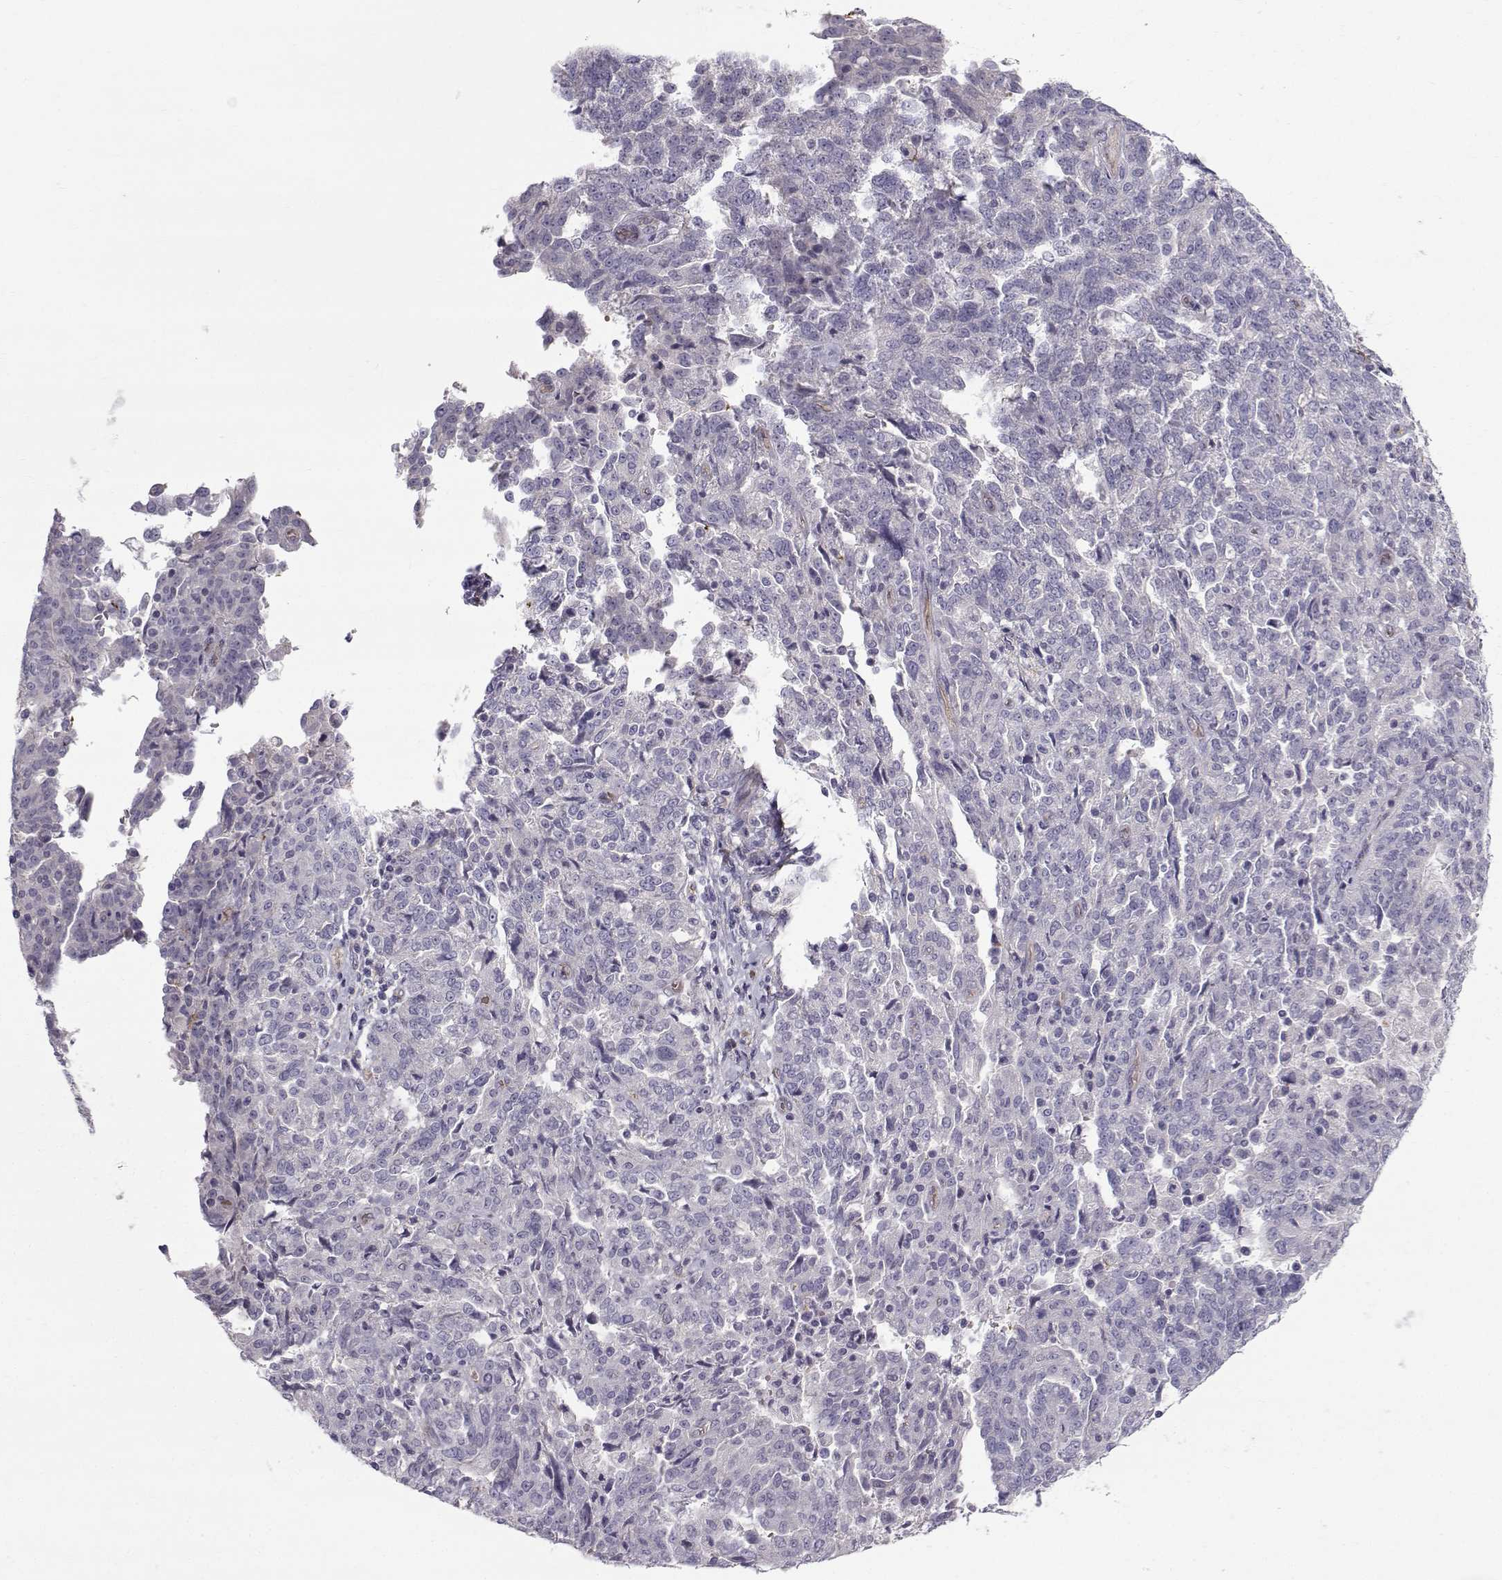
{"staining": {"intensity": "negative", "quantity": "none", "location": "none"}, "tissue": "ovarian cancer", "cell_type": "Tumor cells", "image_type": "cancer", "snomed": [{"axis": "morphology", "description": "Cystadenocarcinoma, serous, NOS"}, {"axis": "topography", "description": "Ovary"}], "caption": "A micrograph of serous cystadenocarcinoma (ovarian) stained for a protein demonstrates no brown staining in tumor cells.", "gene": "QPCT", "patient": {"sex": "female", "age": 67}}